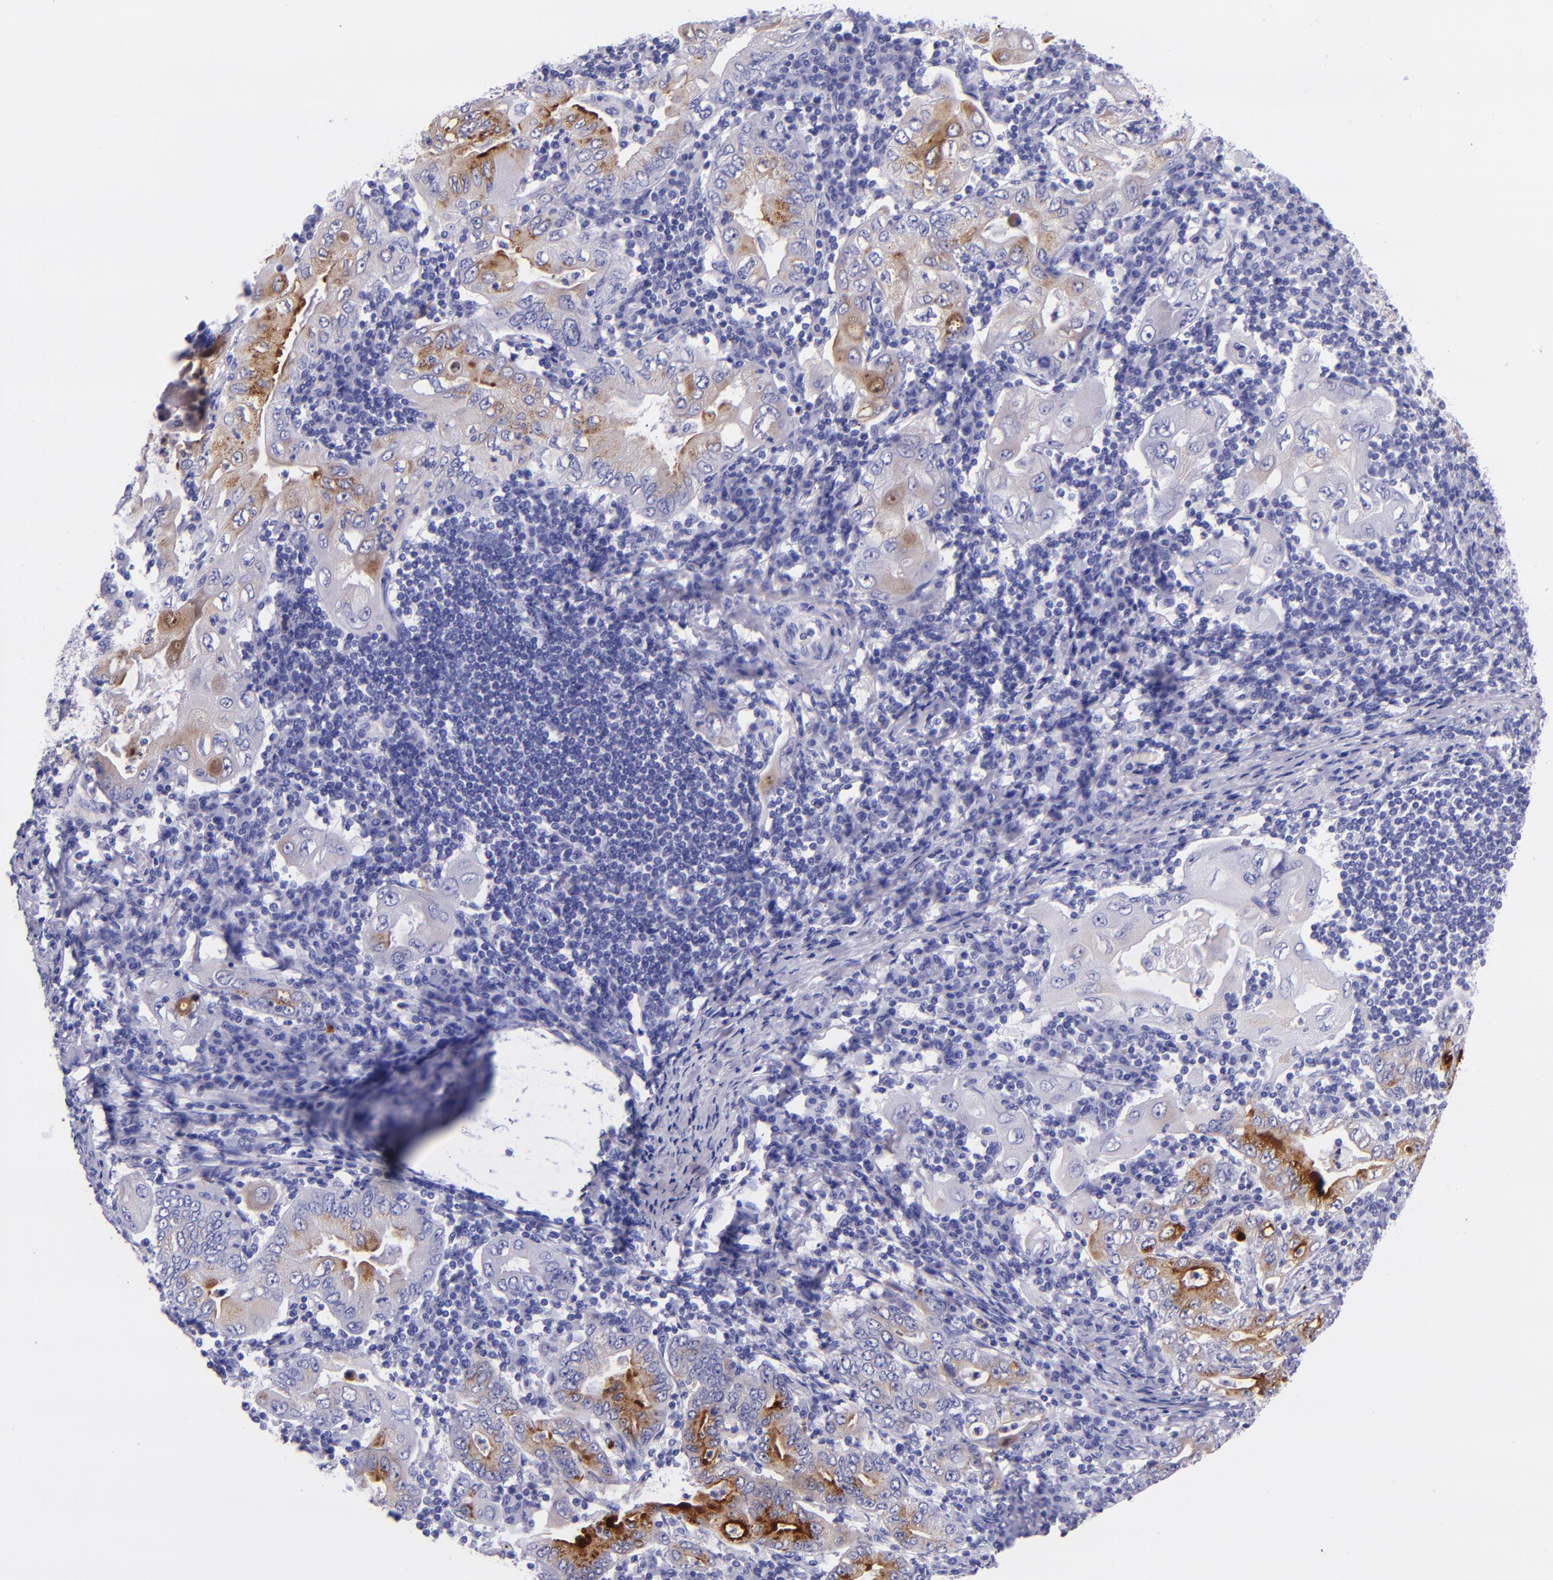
{"staining": {"intensity": "moderate", "quantity": "<25%", "location": "cytoplasmic/membranous"}, "tissue": "stomach cancer", "cell_type": "Tumor cells", "image_type": "cancer", "snomed": [{"axis": "morphology", "description": "Normal tissue, NOS"}, {"axis": "morphology", "description": "Adenocarcinoma, NOS"}, {"axis": "topography", "description": "Esophagus"}, {"axis": "topography", "description": "Stomach, upper"}, {"axis": "topography", "description": "Peripheral nerve tissue"}], "caption": "Immunohistochemistry (IHC) staining of stomach adenocarcinoma, which reveals low levels of moderate cytoplasmic/membranous staining in approximately <25% of tumor cells indicating moderate cytoplasmic/membranous protein expression. The staining was performed using DAB (3,3'-diaminobenzidine) (brown) for protein detection and nuclei were counterstained in hematoxylin (blue).", "gene": "SLPI", "patient": {"sex": "male", "age": 62}}